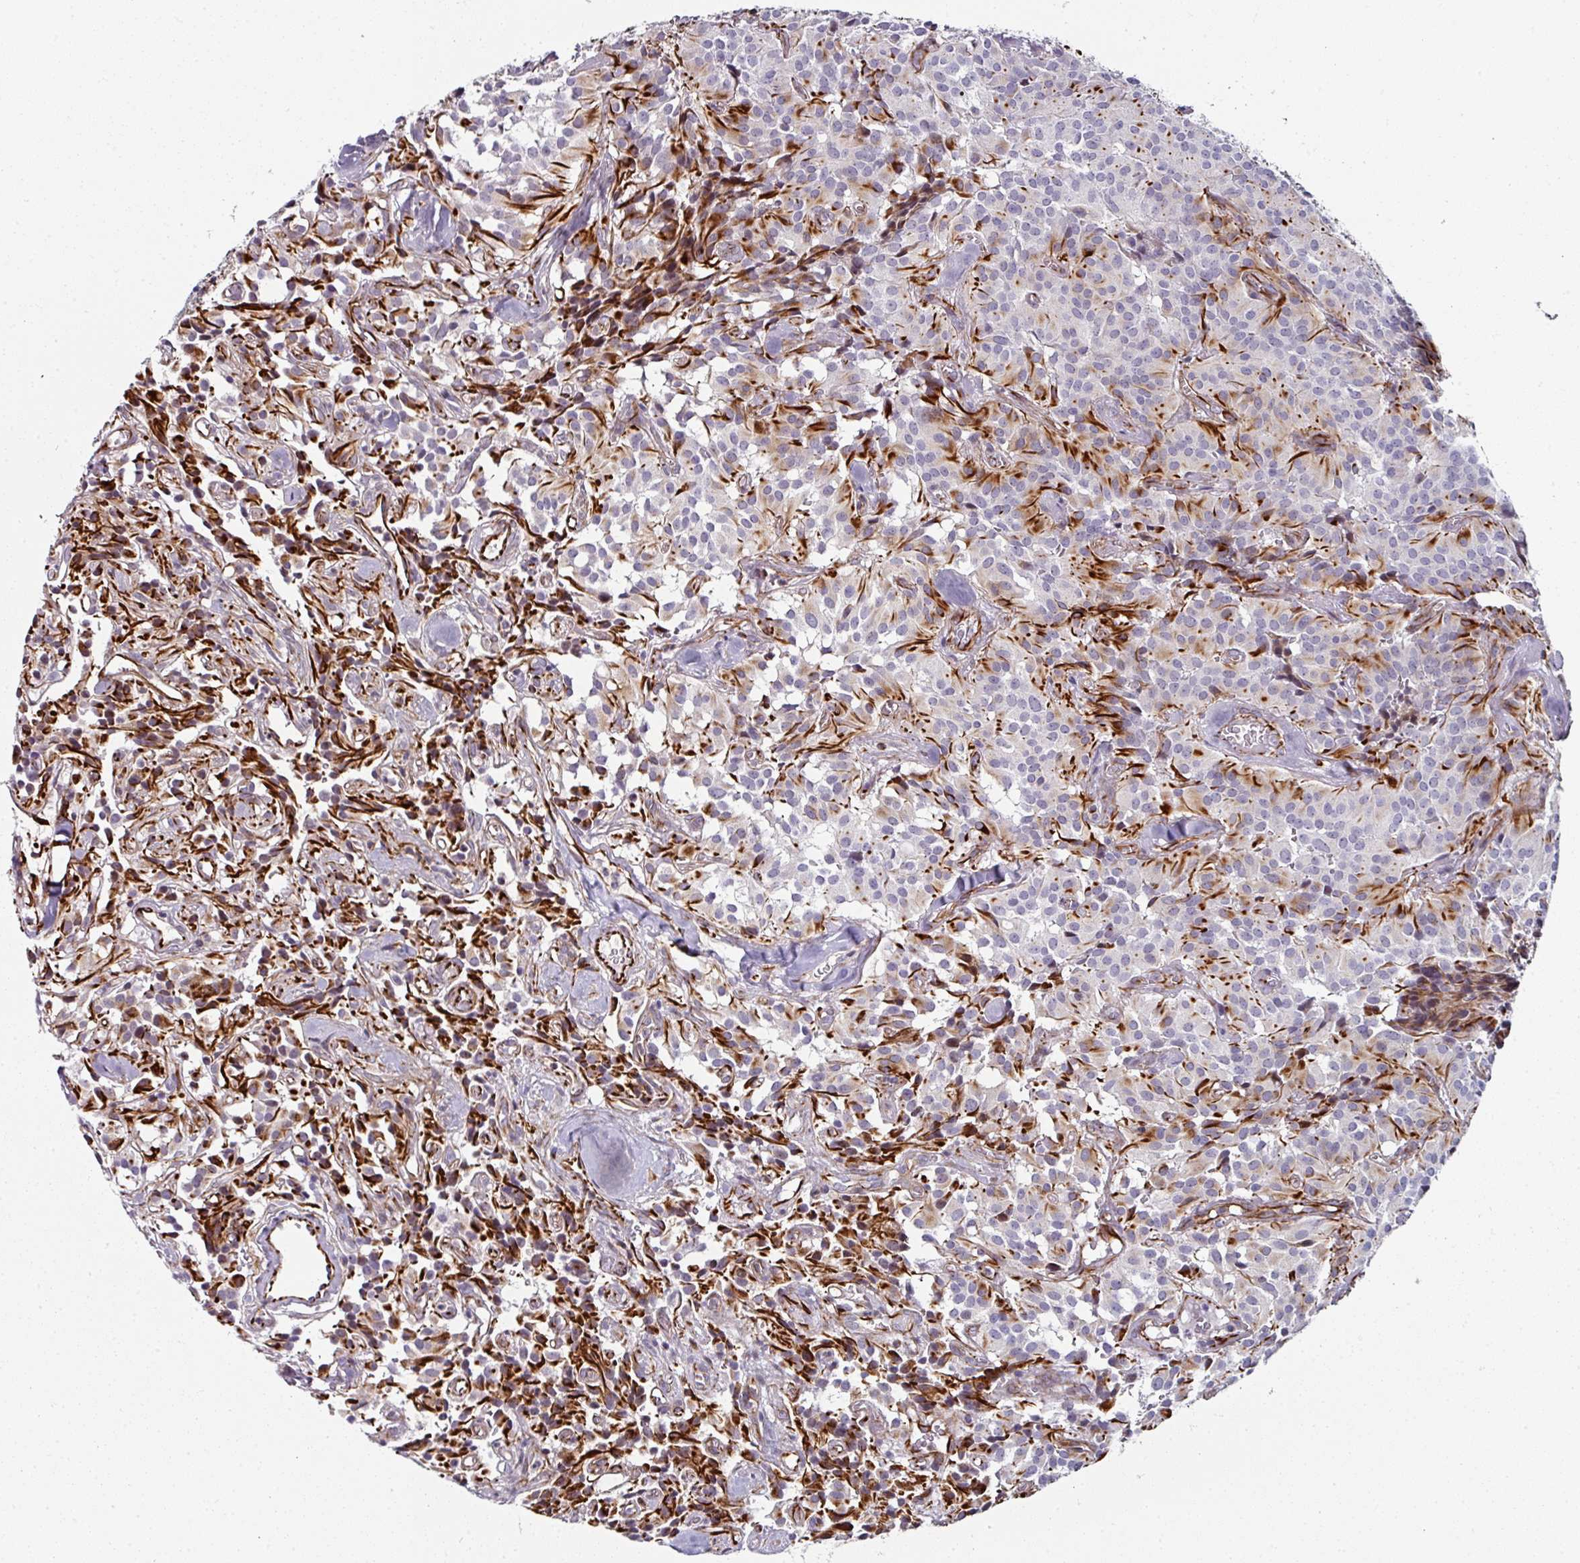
{"staining": {"intensity": "negative", "quantity": "none", "location": "none"}, "tissue": "glioma", "cell_type": "Tumor cells", "image_type": "cancer", "snomed": [{"axis": "morphology", "description": "Glioma, malignant, Low grade"}, {"axis": "topography", "description": "Brain"}], "caption": "Immunohistochemical staining of glioma demonstrates no significant staining in tumor cells. (Stains: DAB (3,3'-diaminobenzidine) immunohistochemistry (IHC) with hematoxylin counter stain, Microscopy: brightfield microscopy at high magnification).", "gene": "TMPRSS9", "patient": {"sex": "male", "age": 42}}